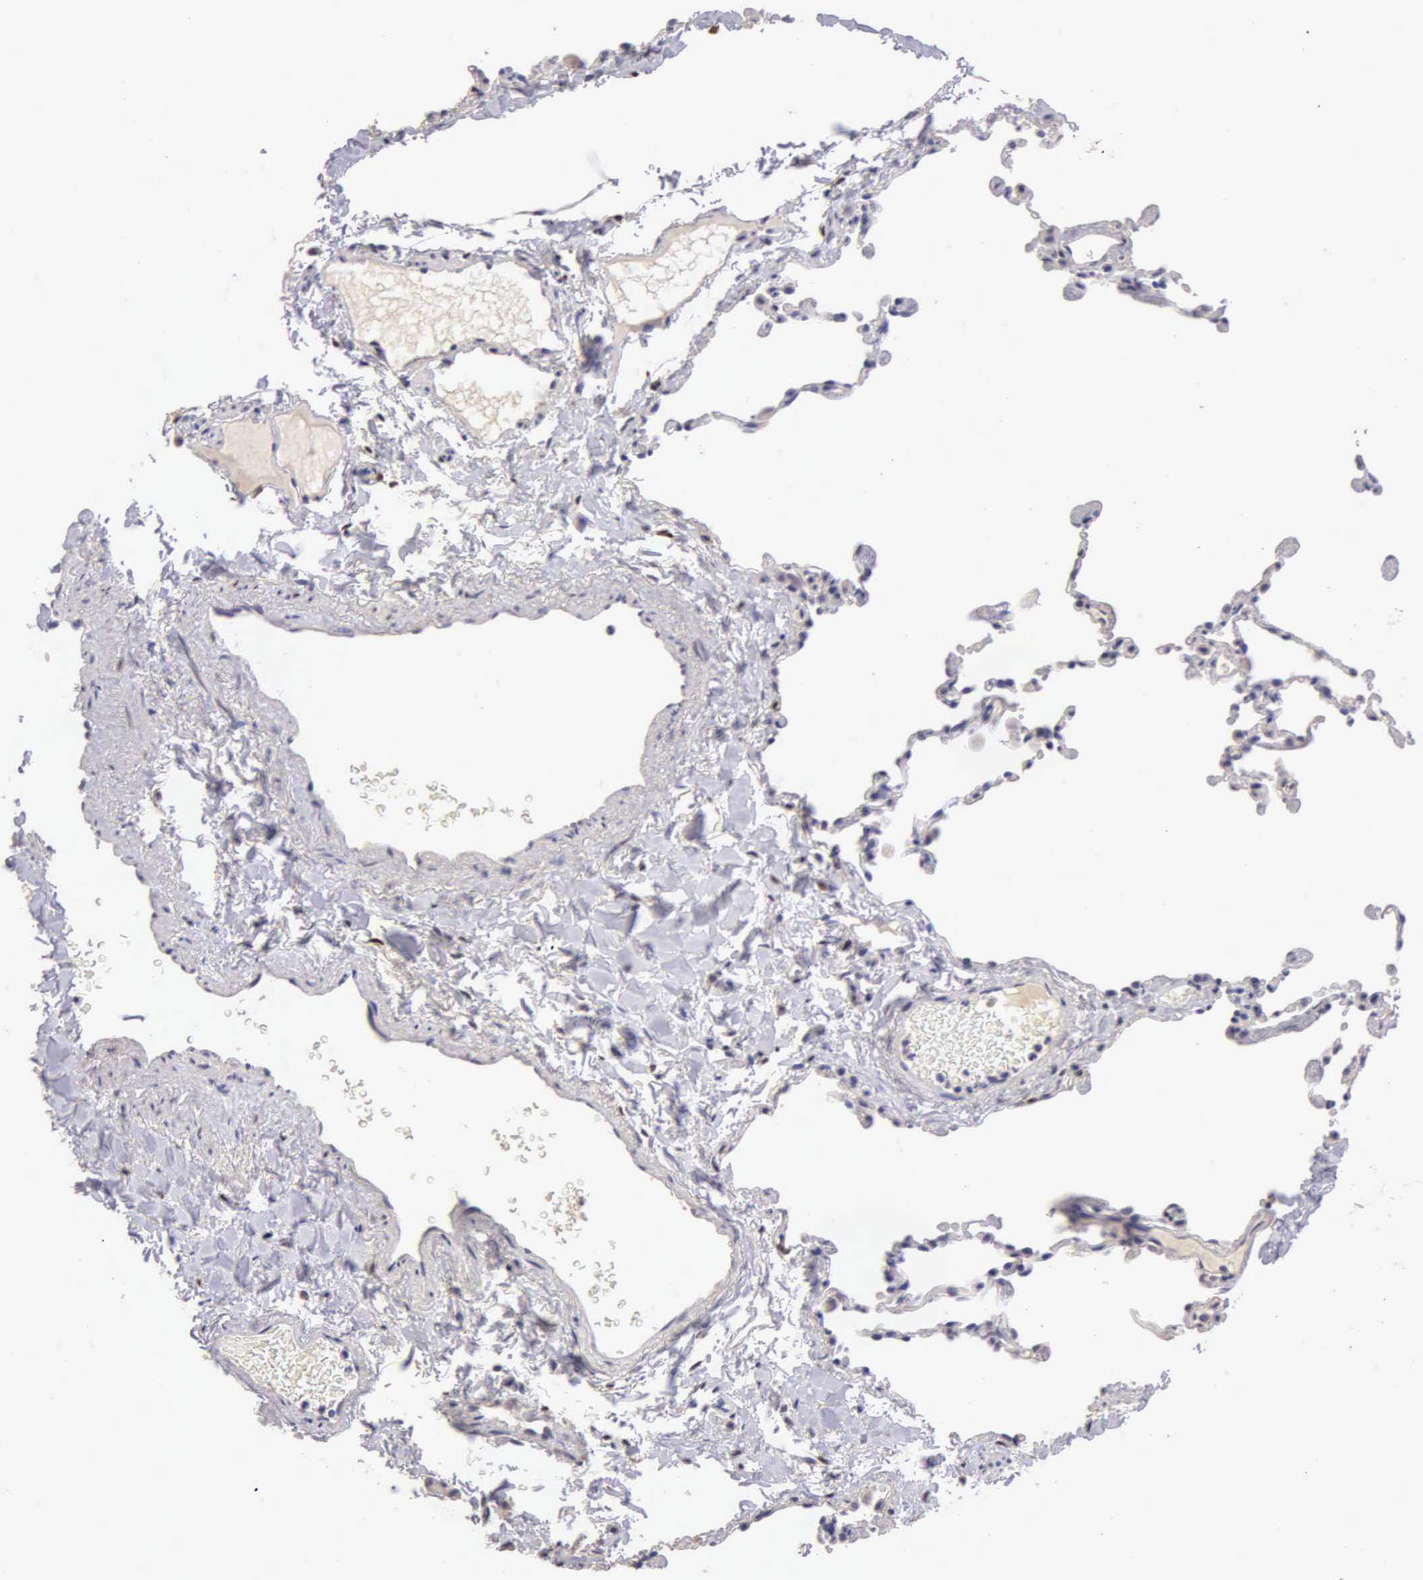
{"staining": {"intensity": "negative", "quantity": "none", "location": "none"}, "tissue": "lung", "cell_type": "Alveolar cells", "image_type": "normal", "snomed": [{"axis": "morphology", "description": "Normal tissue, NOS"}, {"axis": "topography", "description": "Lung"}], "caption": "This image is of unremarkable lung stained with immunohistochemistry (IHC) to label a protein in brown with the nuclei are counter-stained blue. There is no staining in alveolar cells.", "gene": "ESR1", "patient": {"sex": "female", "age": 61}}